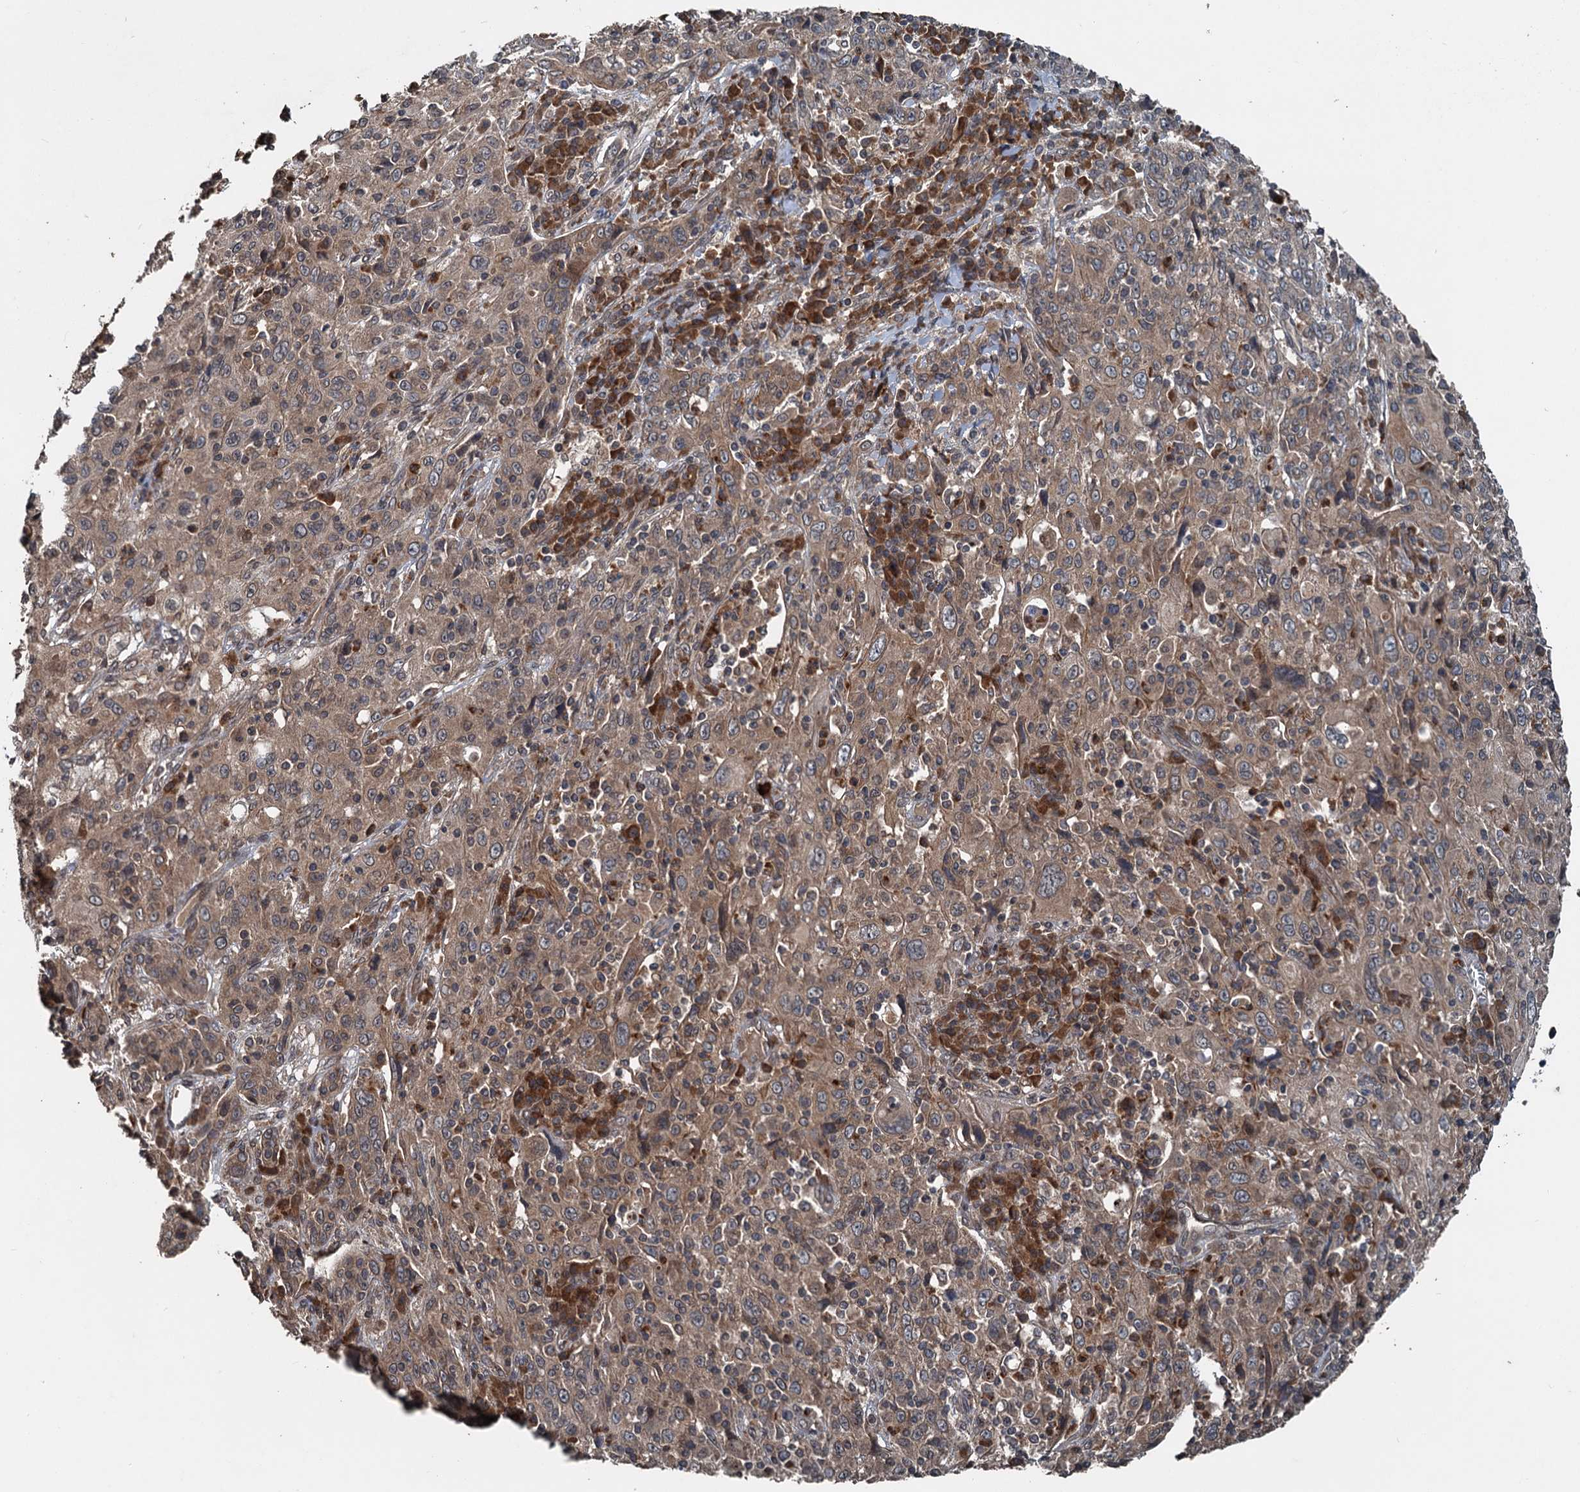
{"staining": {"intensity": "moderate", "quantity": ">75%", "location": "cytoplasmic/membranous"}, "tissue": "cervical cancer", "cell_type": "Tumor cells", "image_type": "cancer", "snomed": [{"axis": "morphology", "description": "Squamous cell carcinoma, NOS"}, {"axis": "topography", "description": "Cervix"}], "caption": "This is an image of immunohistochemistry (IHC) staining of cervical squamous cell carcinoma, which shows moderate positivity in the cytoplasmic/membranous of tumor cells.", "gene": "N4BP2L2", "patient": {"sex": "female", "age": 46}}